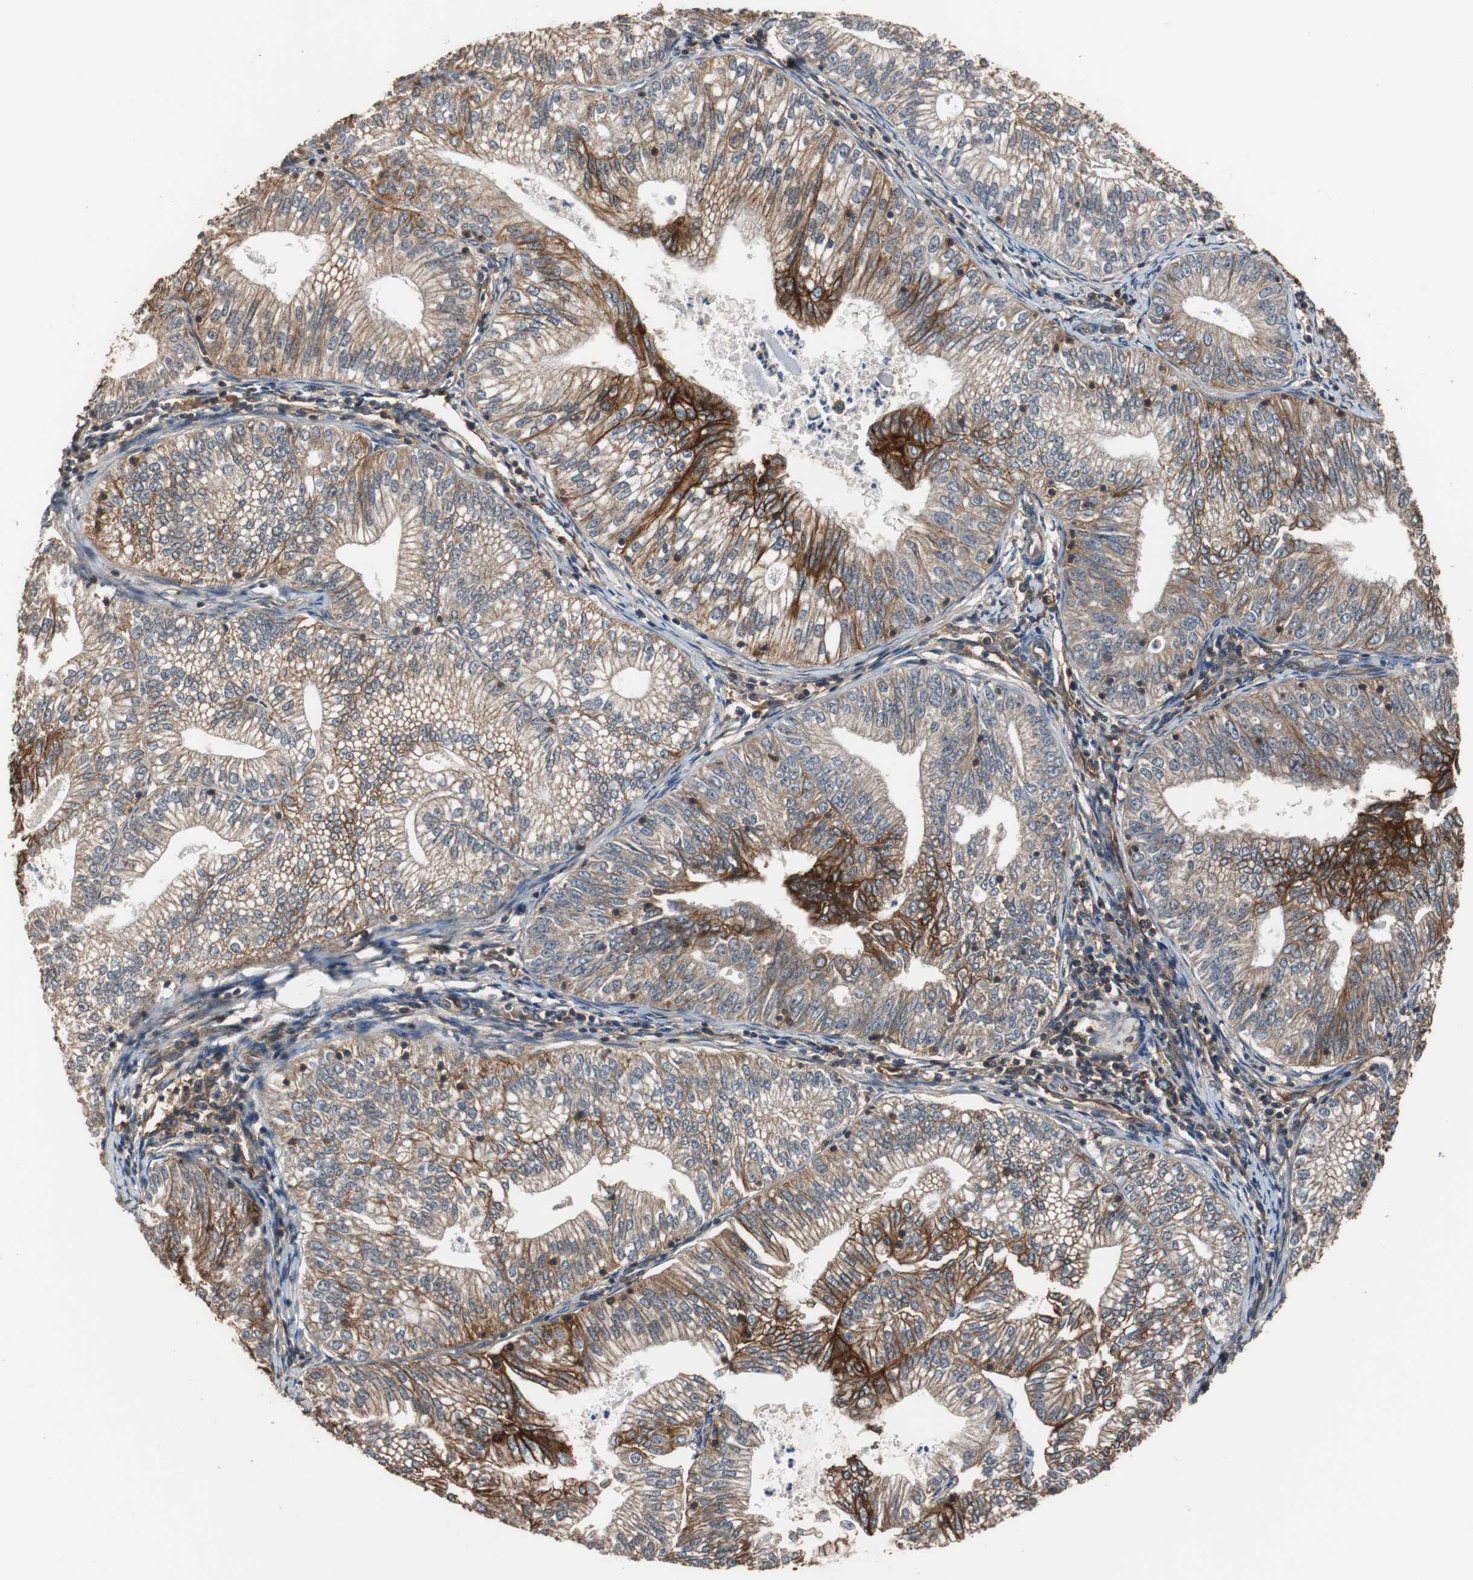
{"staining": {"intensity": "strong", "quantity": "25%-75%", "location": "cytoplasmic/membranous"}, "tissue": "endometrial cancer", "cell_type": "Tumor cells", "image_type": "cancer", "snomed": [{"axis": "morphology", "description": "Adenocarcinoma, NOS"}, {"axis": "topography", "description": "Endometrium"}], "caption": "Immunohistochemical staining of human endometrial adenocarcinoma exhibits strong cytoplasmic/membranous protein staining in approximately 25%-75% of tumor cells. (DAB (3,3'-diaminobenzidine) = brown stain, brightfield microscopy at high magnification).", "gene": "NDRG1", "patient": {"sex": "female", "age": 69}}